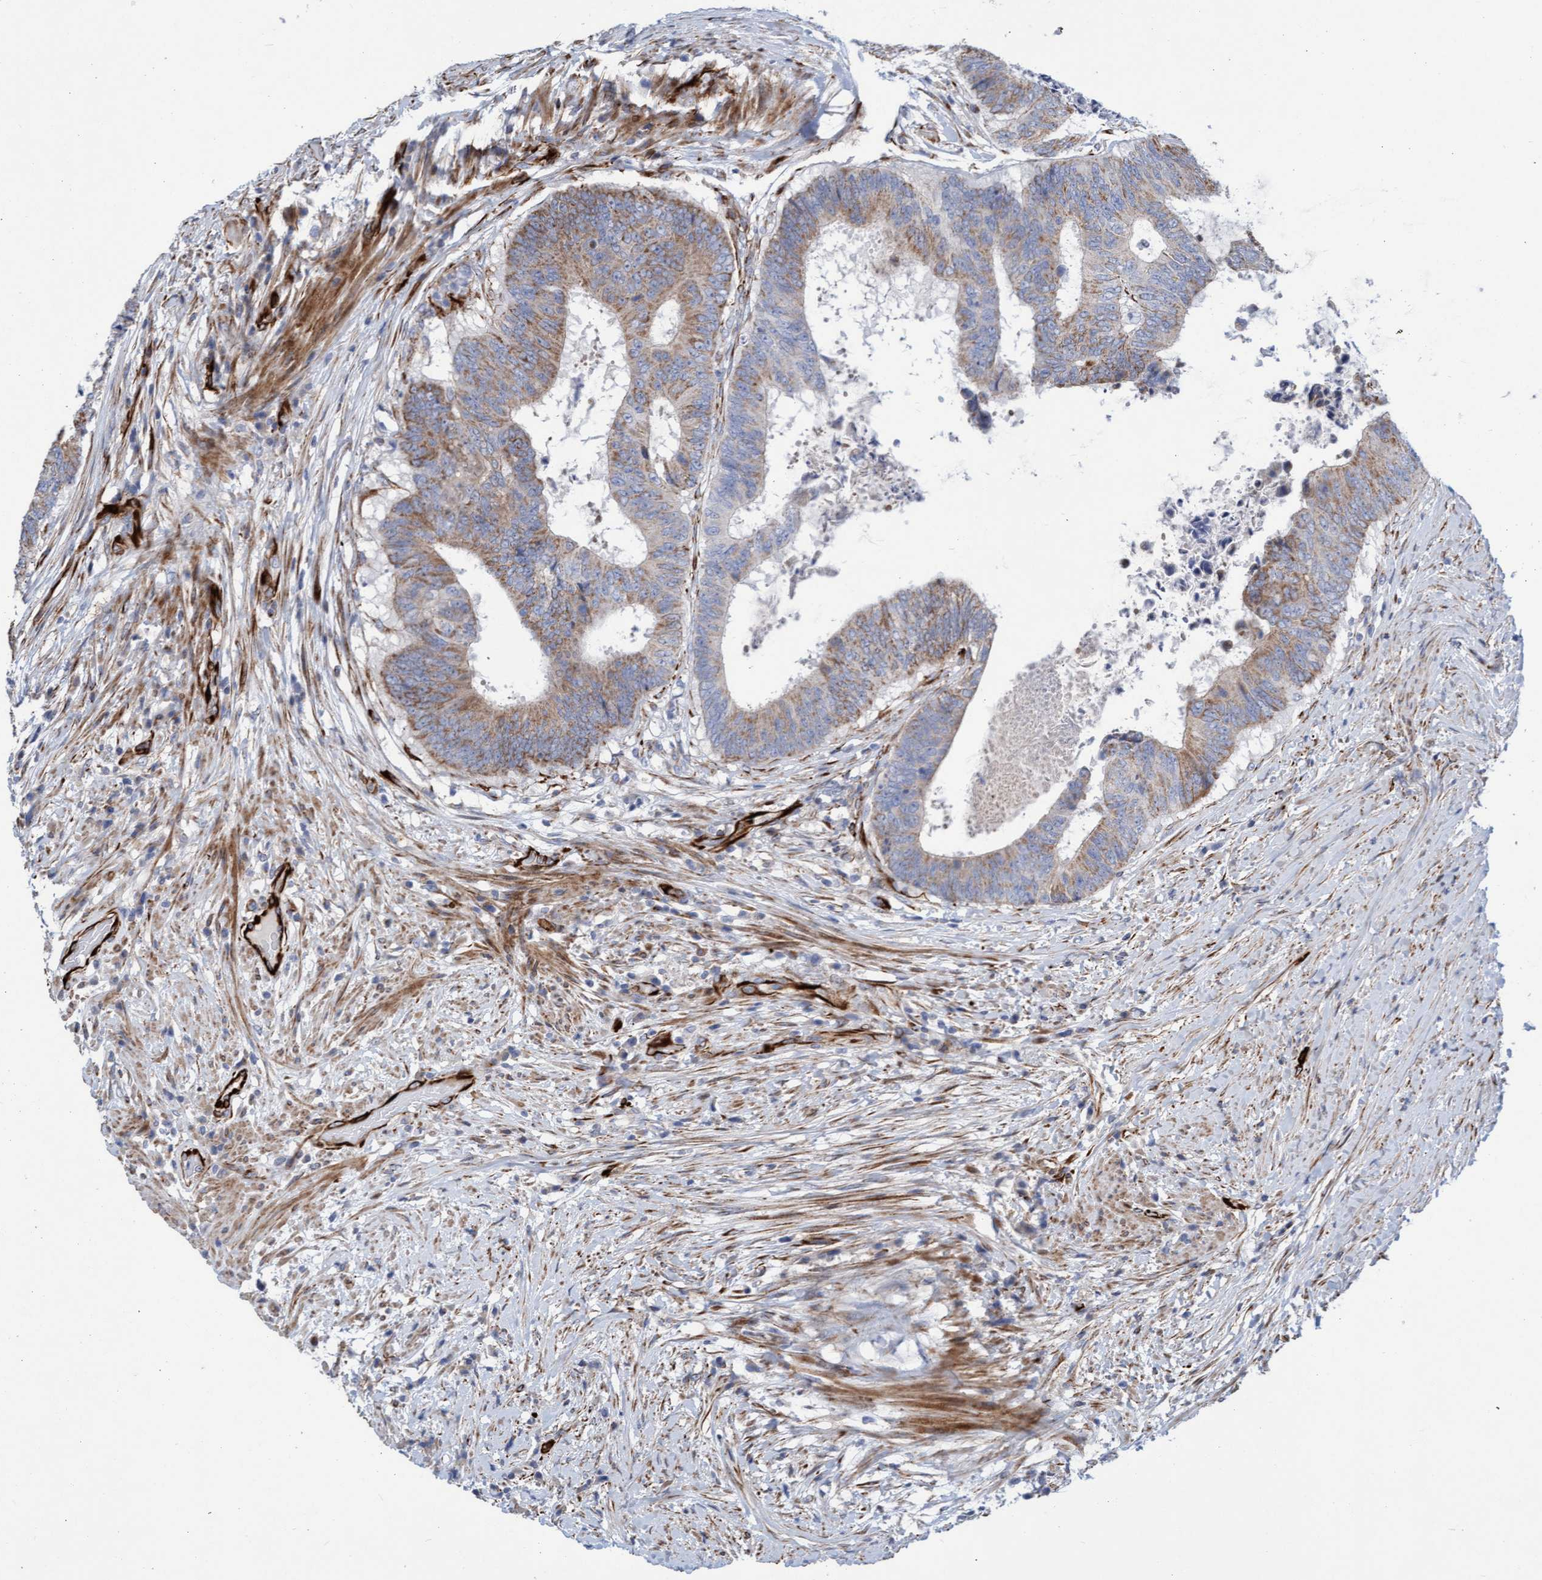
{"staining": {"intensity": "weak", "quantity": ">75%", "location": "cytoplasmic/membranous"}, "tissue": "colorectal cancer", "cell_type": "Tumor cells", "image_type": "cancer", "snomed": [{"axis": "morphology", "description": "Adenocarcinoma, NOS"}, {"axis": "topography", "description": "Rectum"}], "caption": "An IHC image of neoplastic tissue is shown. Protein staining in brown highlights weak cytoplasmic/membranous positivity in colorectal cancer (adenocarcinoma) within tumor cells.", "gene": "POLG2", "patient": {"sex": "male", "age": 72}}